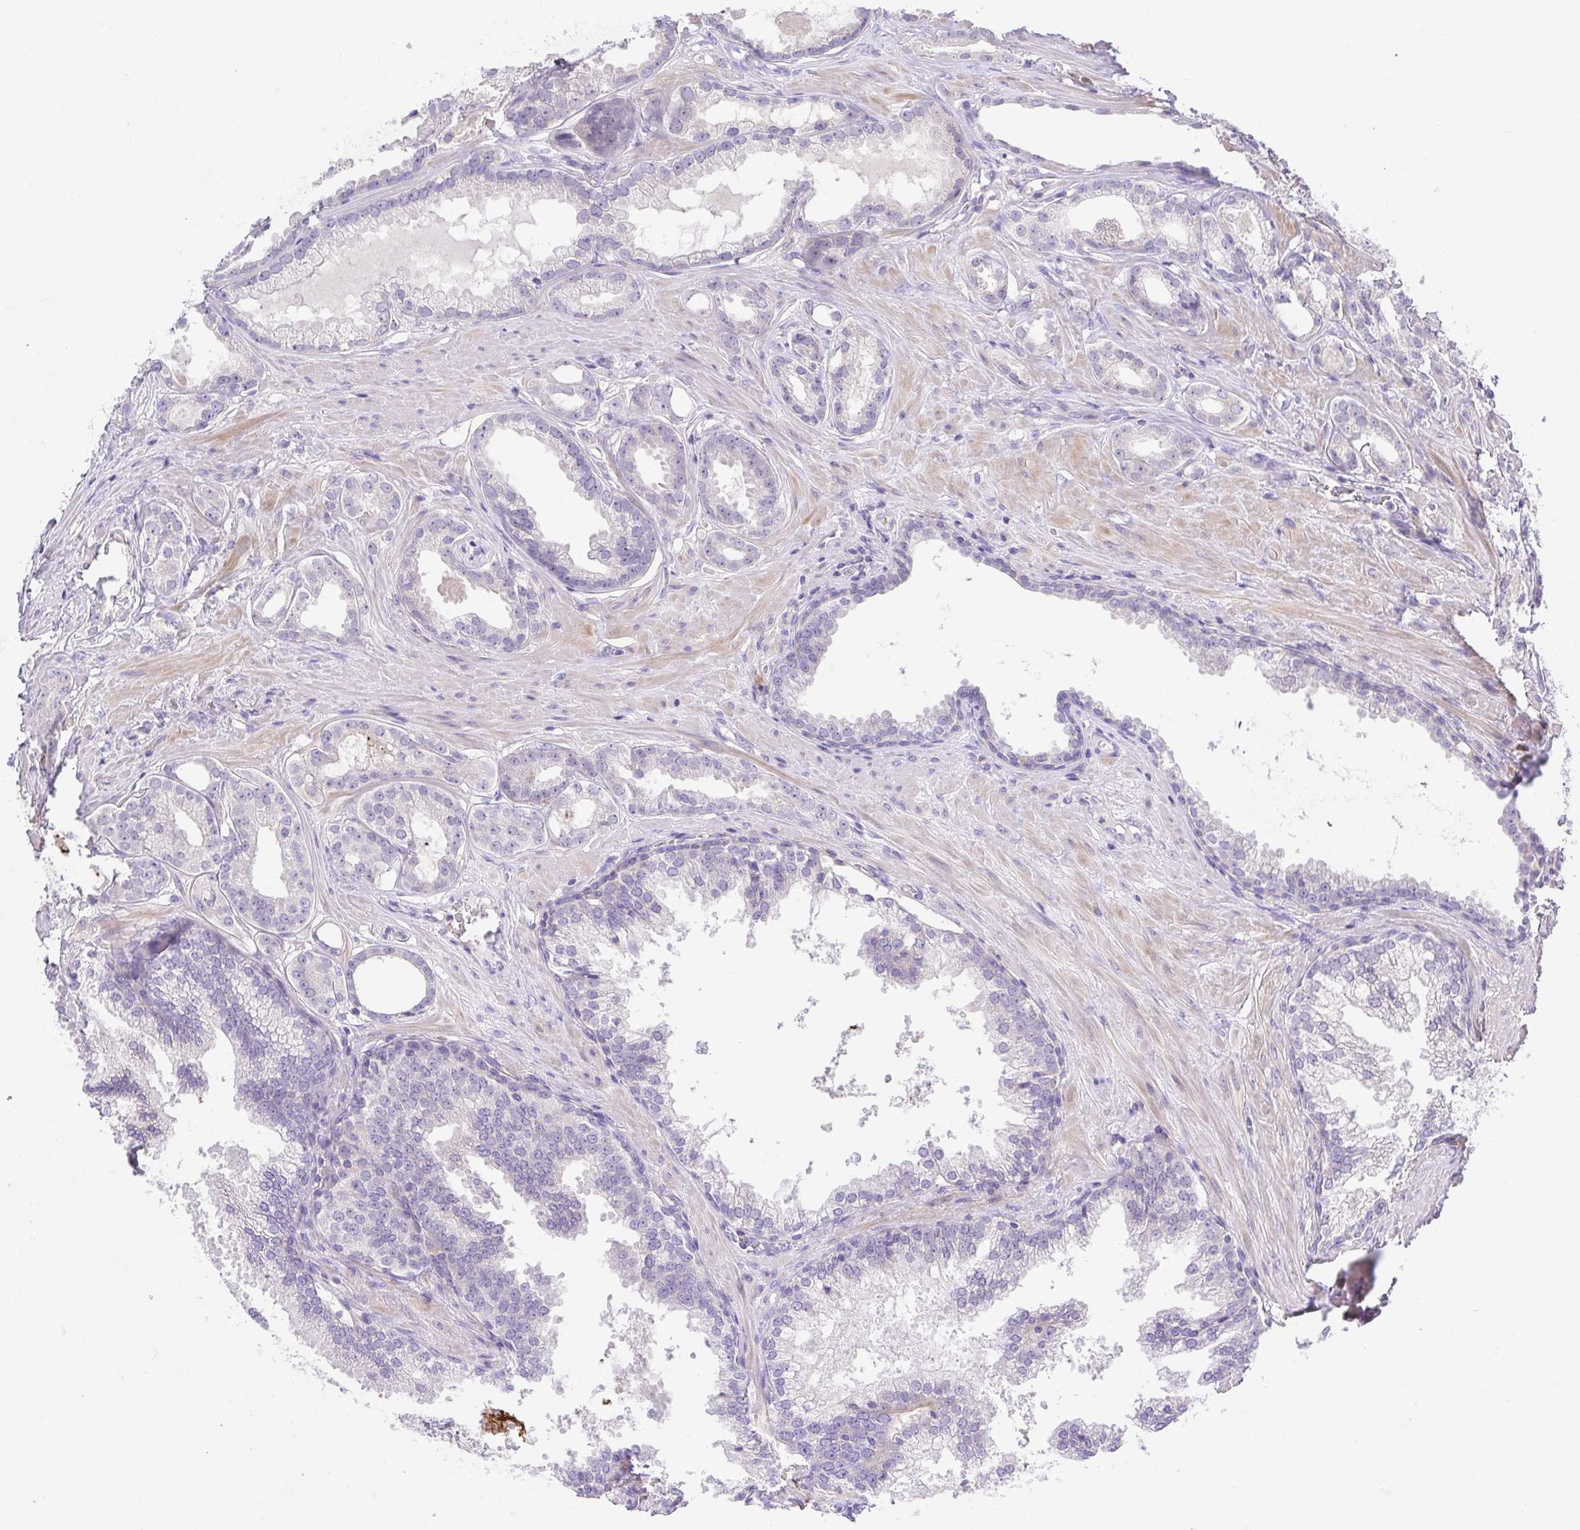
{"staining": {"intensity": "negative", "quantity": "none", "location": "none"}, "tissue": "prostate cancer", "cell_type": "Tumor cells", "image_type": "cancer", "snomed": [{"axis": "morphology", "description": "Adenocarcinoma, Low grade"}, {"axis": "topography", "description": "Prostate"}], "caption": "Immunohistochemical staining of human prostate adenocarcinoma (low-grade) exhibits no significant staining in tumor cells.", "gene": "PRR14L", "patient": {"sex": "male", "age": 65}}